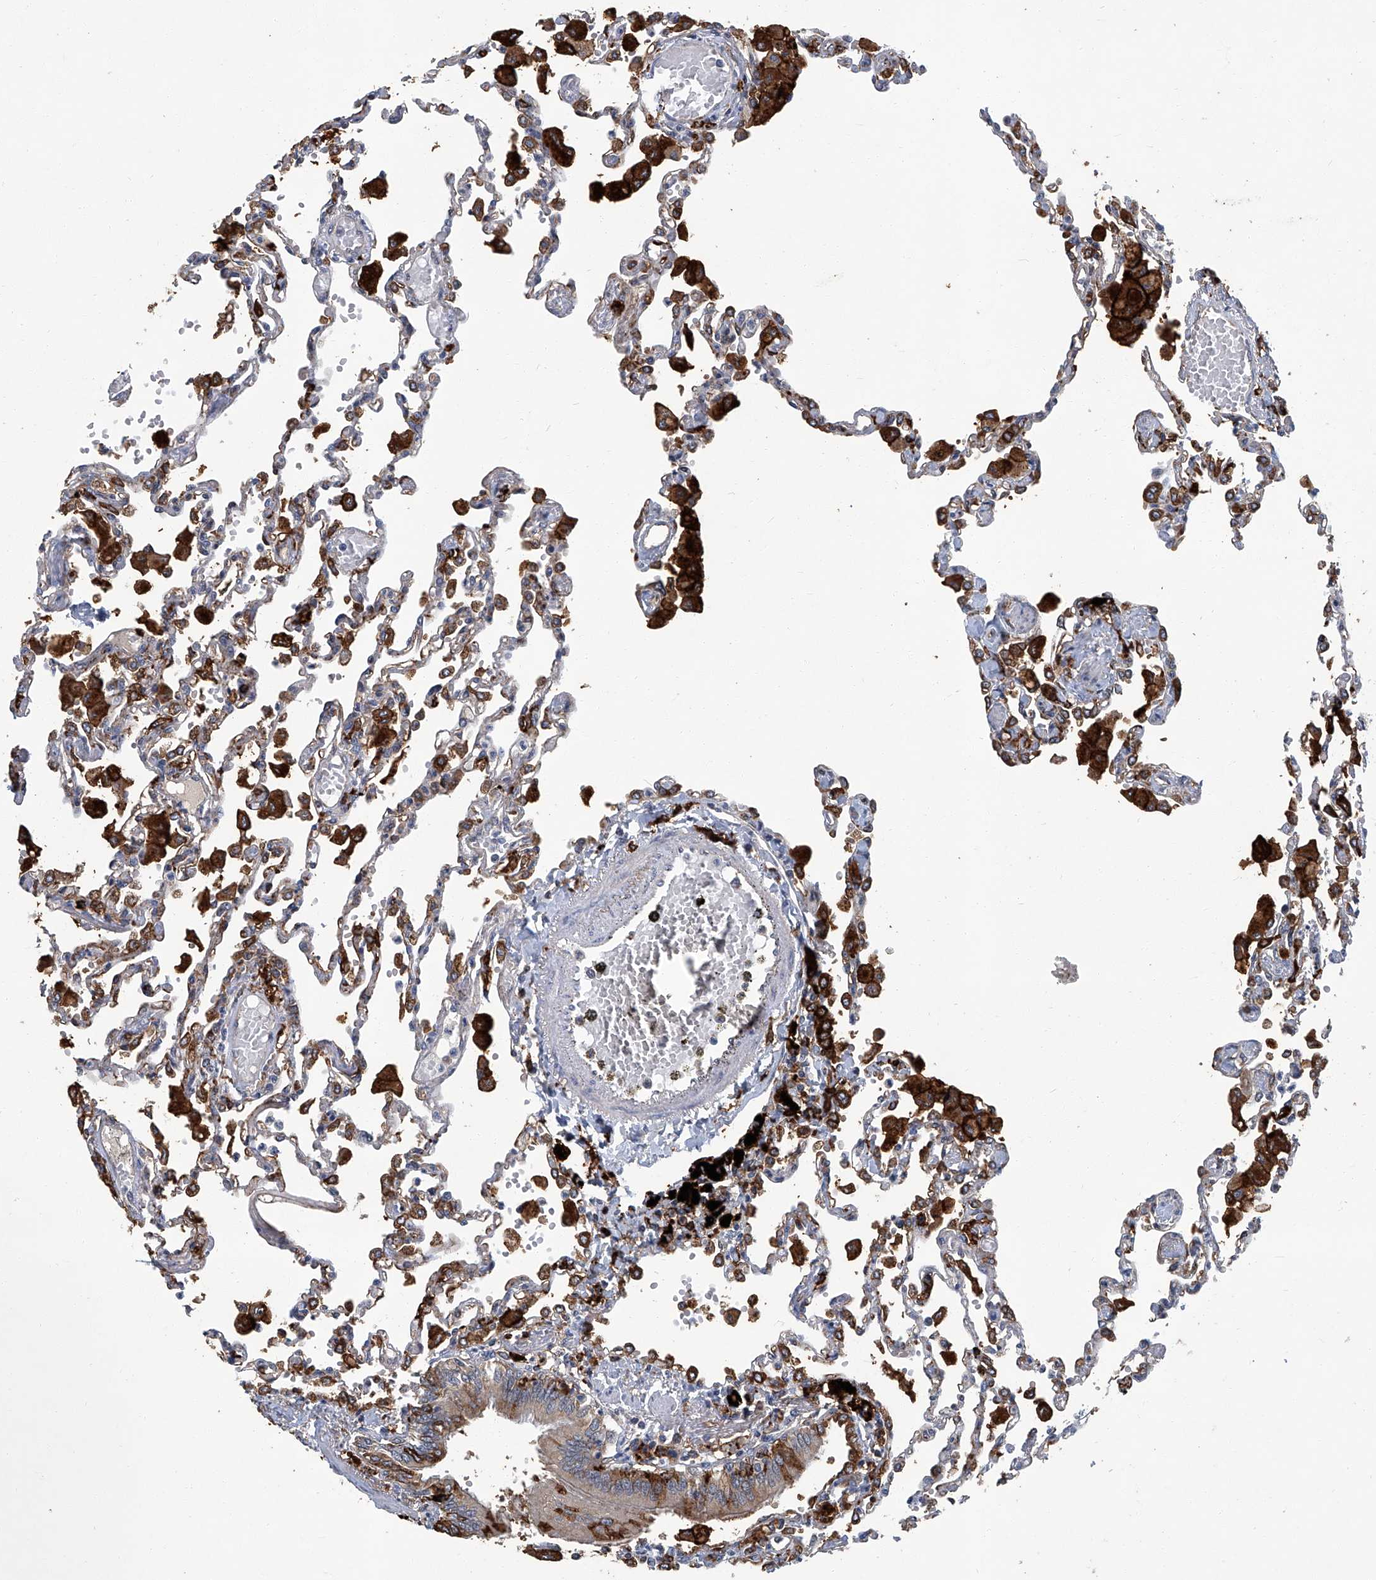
{"staining": {"intensity": "moderate", "quantity": "25%-75%", "location": "cytoplasmic/membranous"}, "tissue": "lung", "cell_type": "Alveolar cells", "image_type": "normal", "snomed": [{"axis": "morphology", "description": "Normal tissue, NOS"}, {"axis": "topography", "description": "Bronchus"}, {"axis": "topography", "description": "Lung"}], "caption": "Immunohistochemistry (IHC) image of unremarkable human lung stained for a protein (brown), which displays medium levels of moderate cytoplasmic/membranous expression in about 25%-75% of alveolar cells.", "gene": "FAM167A", "patient": {"sex": "female", "age": 49}}